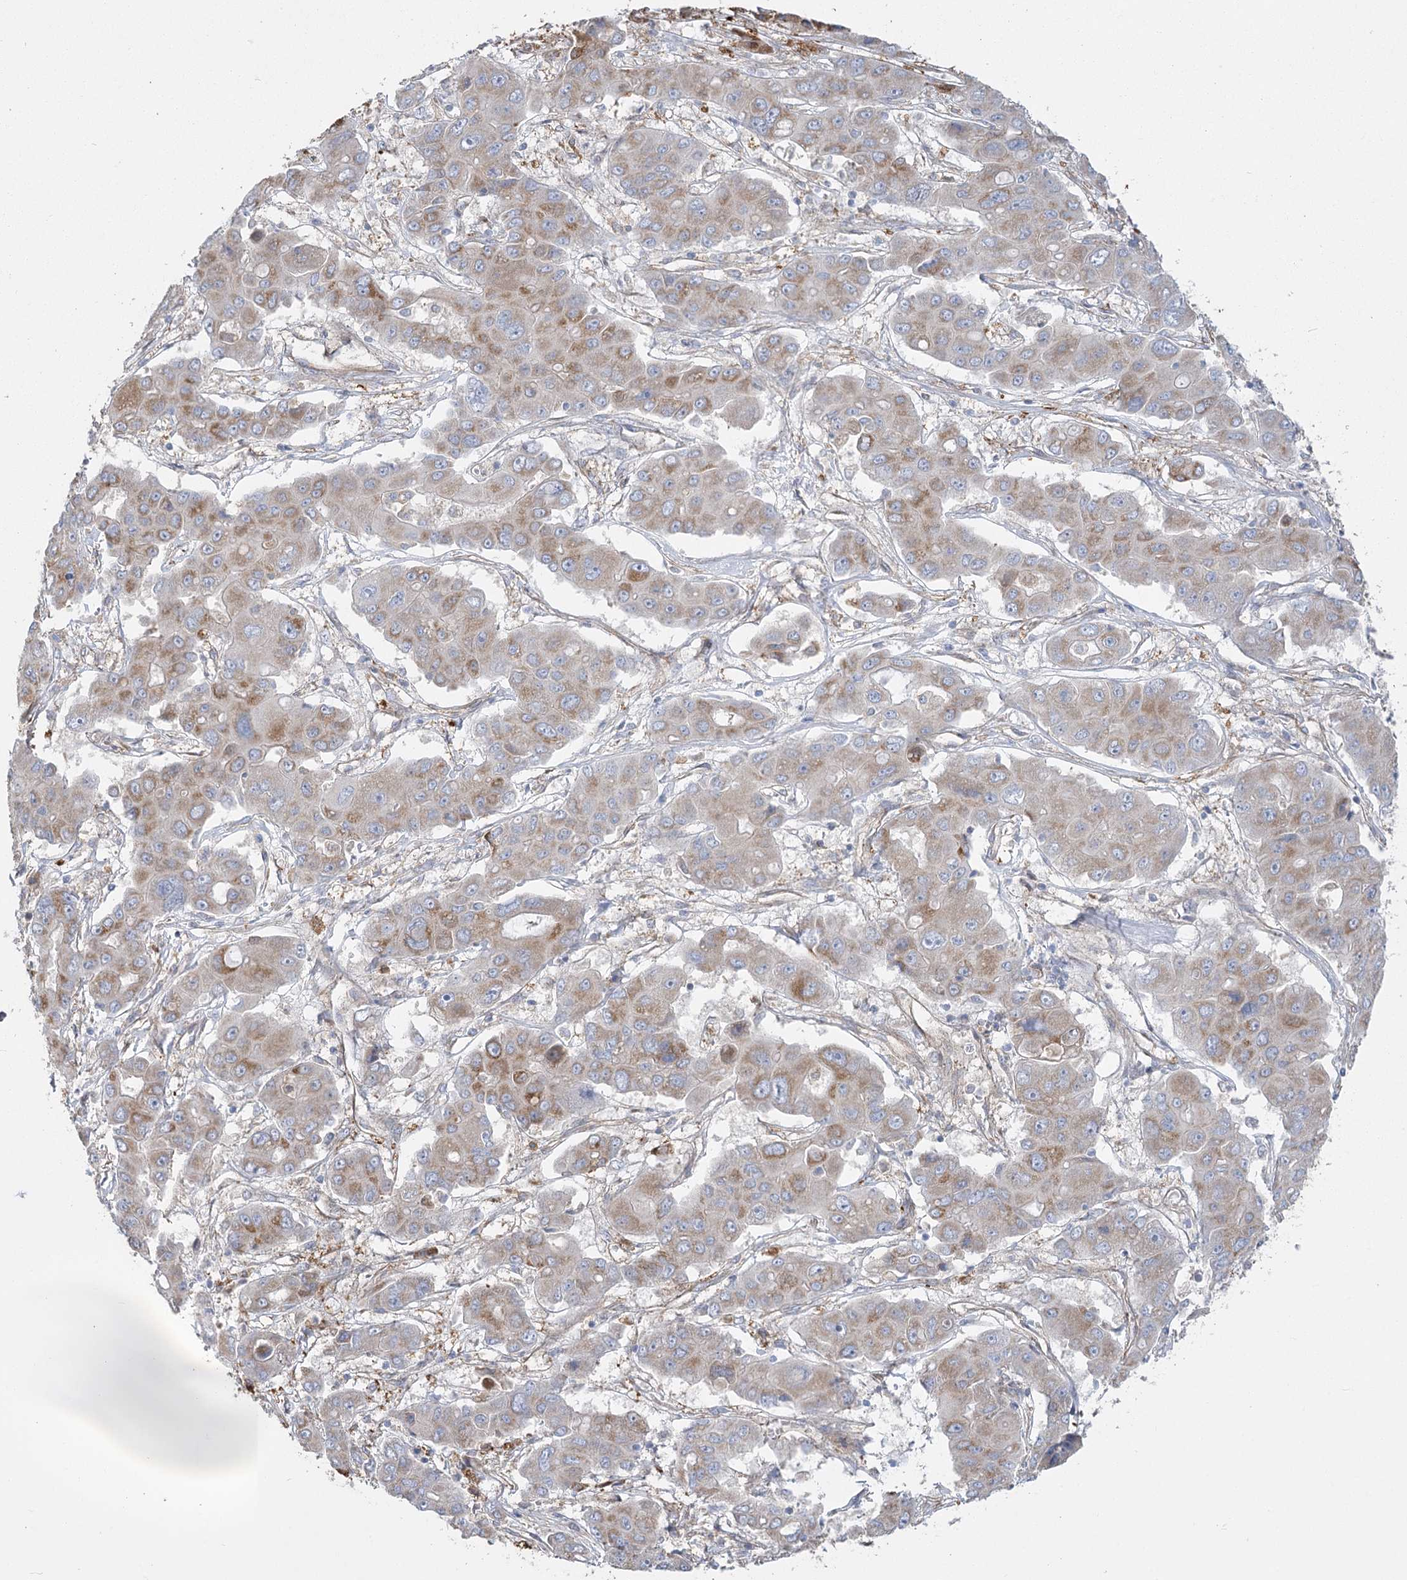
{"staining": {"intensity": "moderate", "quantity": "25%-75%", "location": "cytoplasmic/membranous"}, "tissue": "liver cancer", "cell_type": "Tumor cells", "image_type": "cancer", "snomed": [{"axis": "morphology", "description": "Cholangiocarcinoma"}, {"axis": "topography", "description": "Liver"}], "caption": "Liver cancer (cholangiocarcinoma) stained for a protein displays moderate cytoplasmic/membranous positivity in tumor cells. The staining was performed using DAB, with brown indicating positive protein expression. Nuclei are stained blue with hematoxylin.", "gene": "RMDN2", "patient": {"sex": "male", "age": 67}}